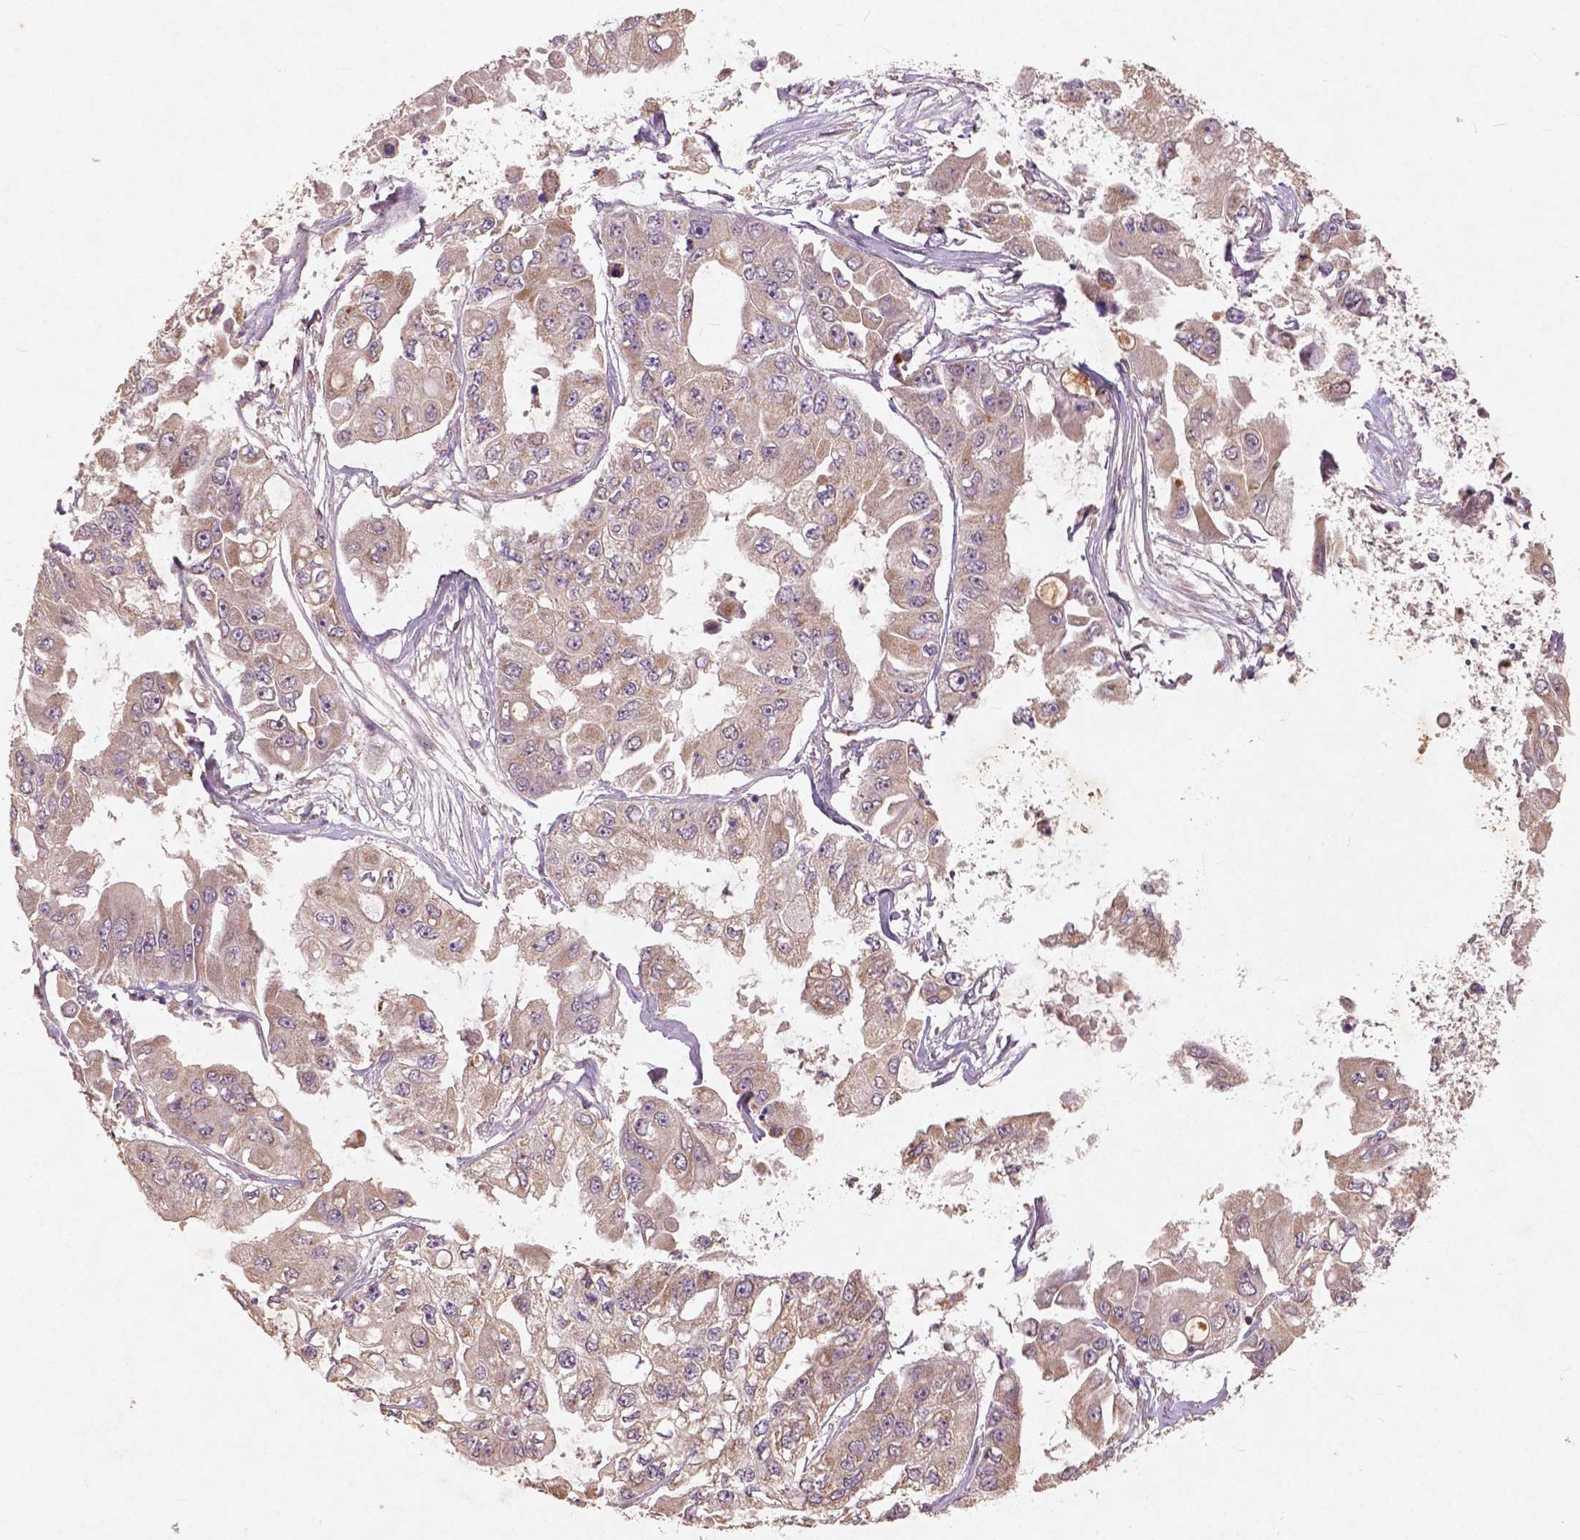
{"staining": {"intensity": "weak", "quantity": "25%-75%", "location": "cytoplasmic/membranous"}, "tissue": "ovarian cancer", "cell_type": "Tumor cells", "image_type": "cancer", "snomed": [{"axis": "morphology", "description": "Cystadenocarcinoma, serous, NOS"}, {"axis": "topography", "description": "Ovary"}], "caption": "Ovarian serous cystadenocarcinoma stained for a protein (brown) displays weak cytoplasmic/membranous positive staining in approximately 25%-75% of tumor cells.", "gene": "ST6GALNAC5", "patient": {"sex": "female", "age": 56}}